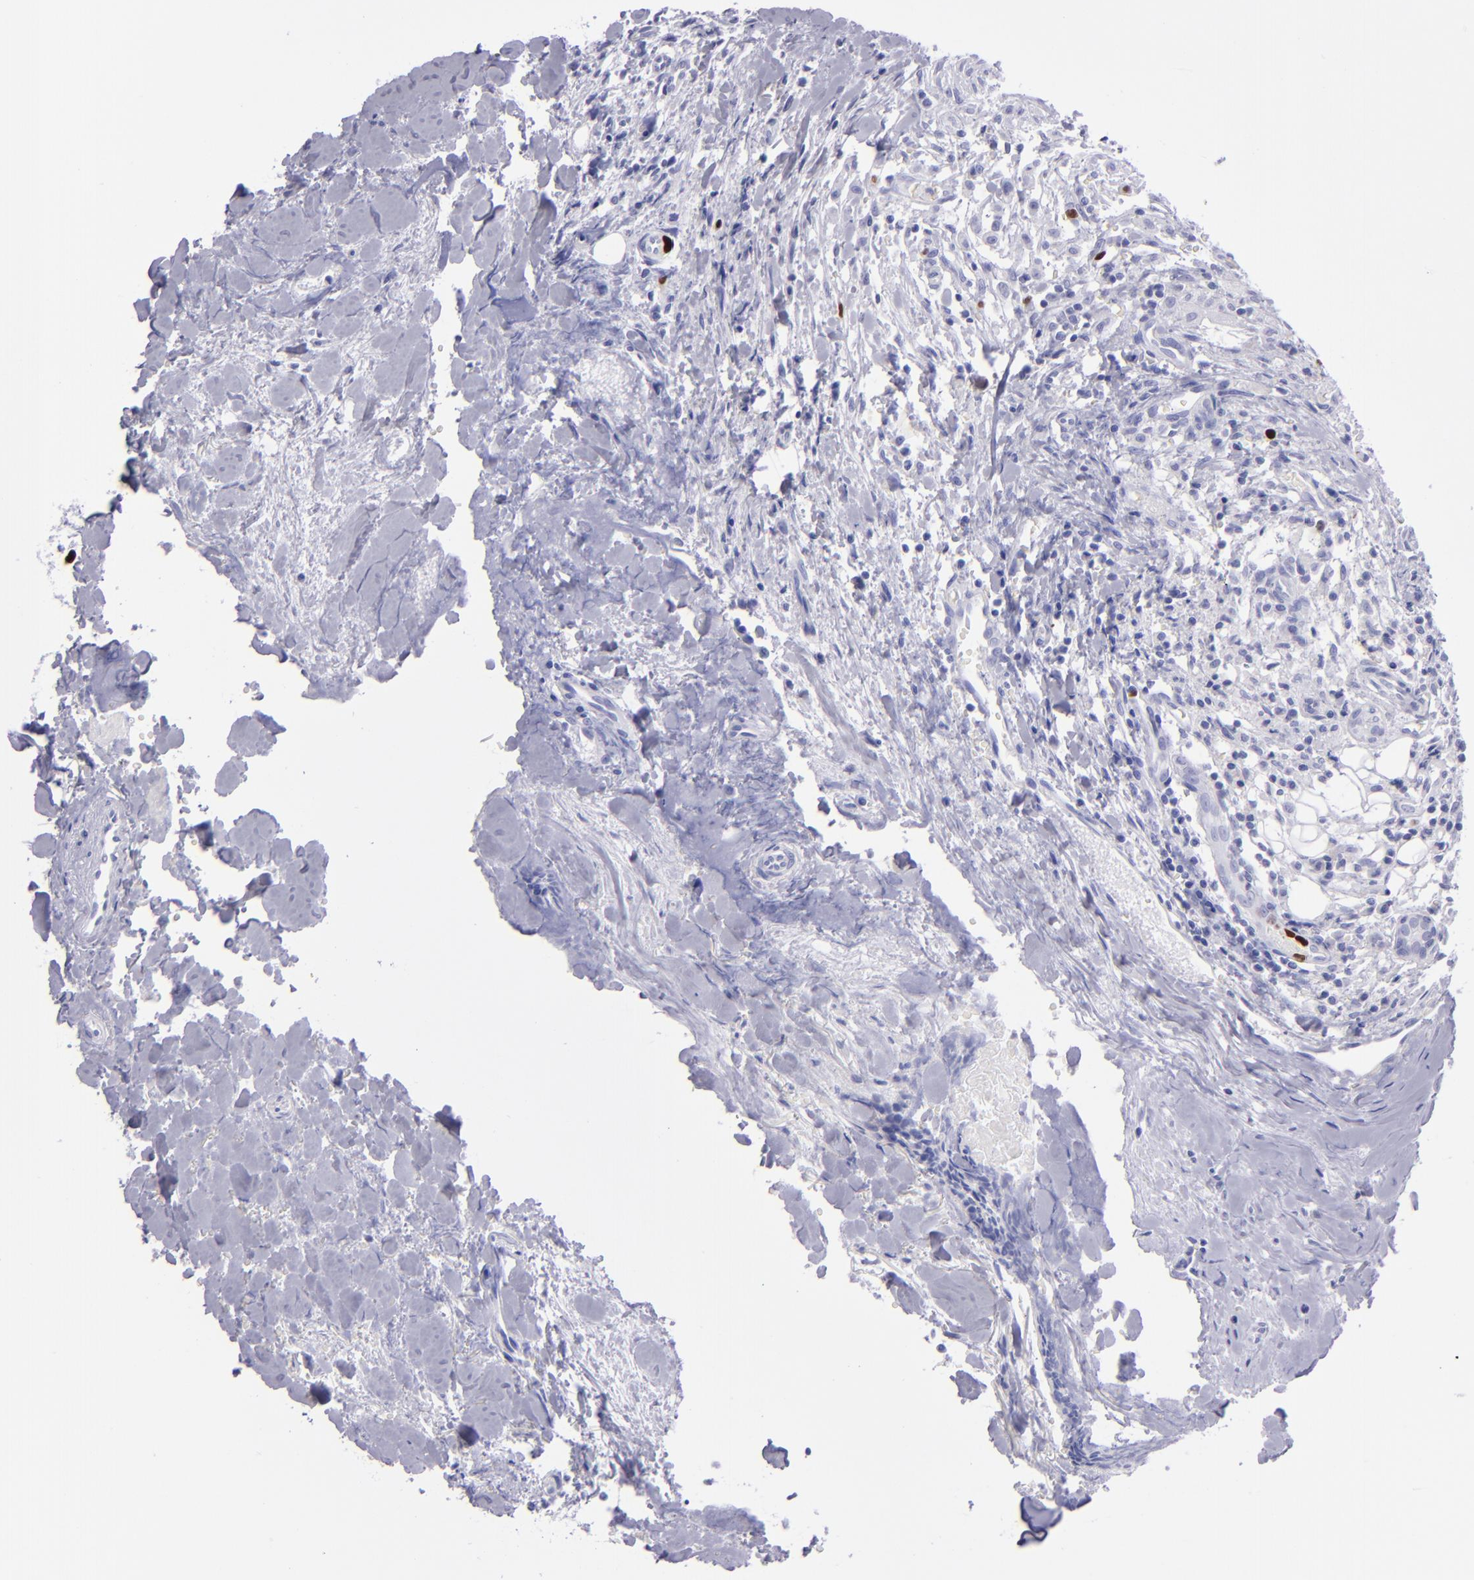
{"staining": {"intensity": "strong", "quantity": "<25%", "location": "nuclear"}, "tissue": "head and neck cancer", "cell_type": "Tumor cells", "image_type": "cancer", "snomed": [{"axis": "morphology", "description": "Squamous cell carcinoma, NOS"}, {"axis": "topography", "description": "Salivary gland"}, {"axis": "topography", "description": "Head-Neck"}], "caption": "Protein expression analysis of head and neck squamous cell carcinoma reveals strong nuclear expression in about <25% of tumor cells. Nuclei are stained in blue.", "gene": "TOP2A", "patient": {"sex": "male", "age": 70}}